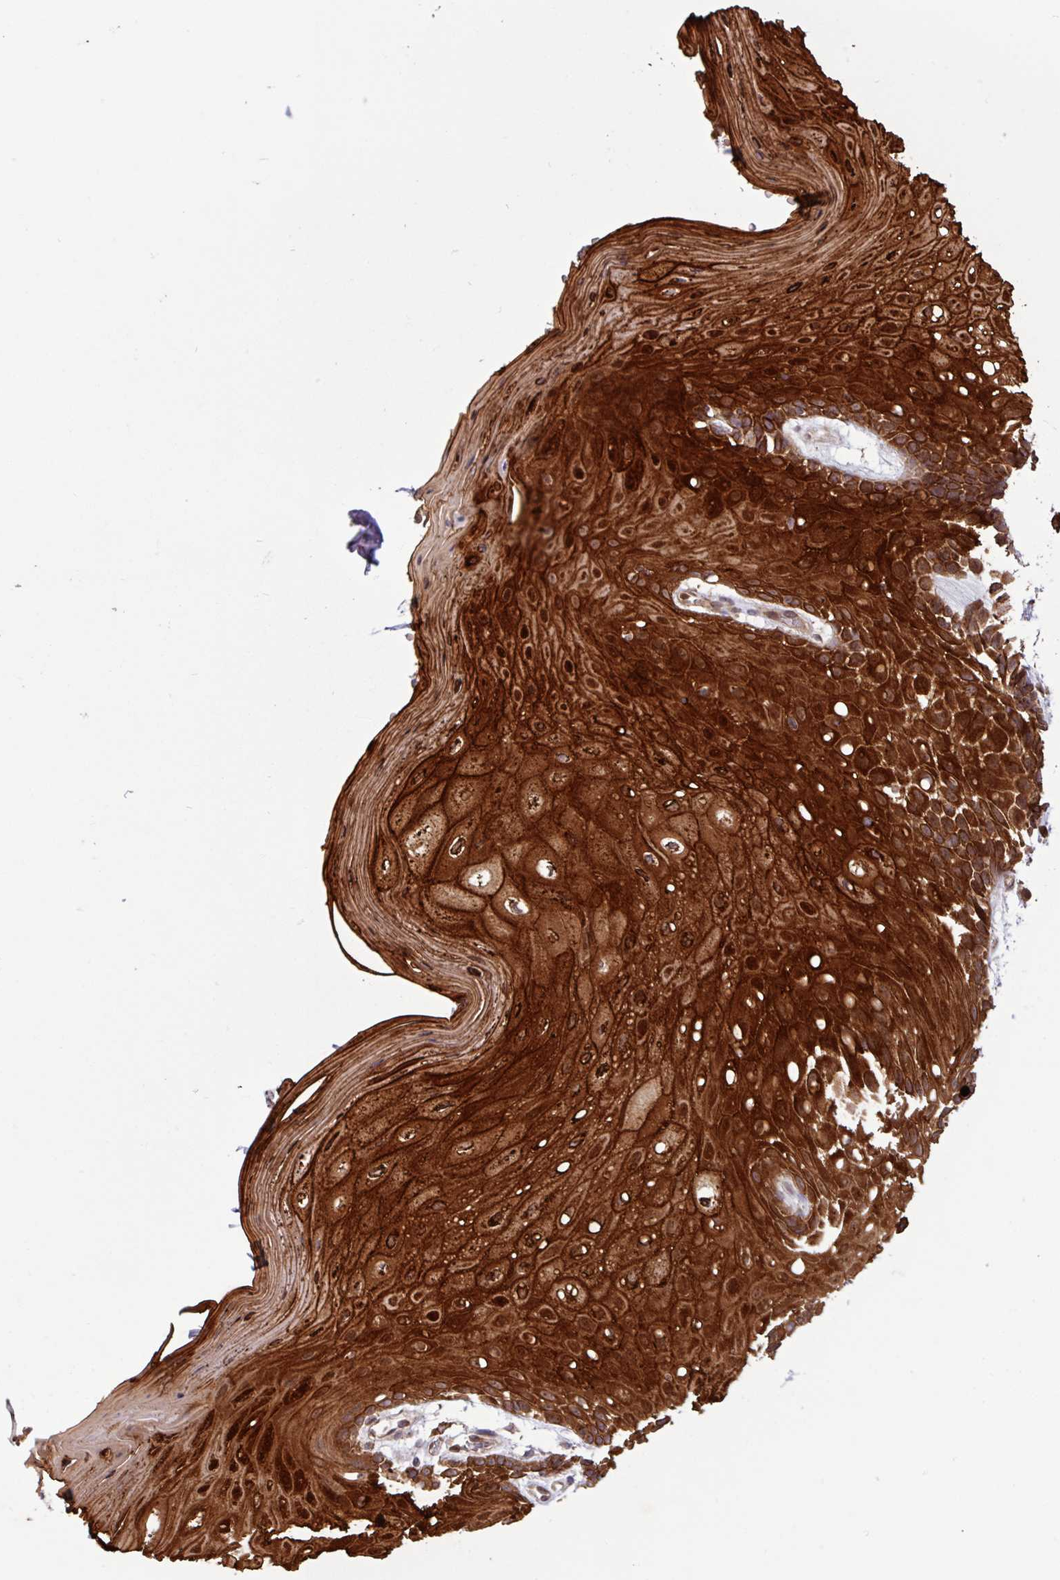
{"staining": {"intensity": "strong", "quantity": ">75%", "location": "cytoplasmic/membranous,nuclear"}, "tissue": "oral mucosa", "cell_type": "Squamous epithelial cells", "image_type": "normal", "snomed": [{"axis": "morphology", "description": "Normal tissue, NOS"}, {"axis": "topography", "description": "Oral tissue"}, {"axis": "topography", "description": "Tounge, NOS"}], "caption": "An image of human oral mucosa stained for a protein demonstrates strong cytoplasmic/membranous,nuclear brown staining in squamous epithelial cells. Nuclei are stained in blue.", "gene": "CNTRL", "patient": {"sex": "female", "age": 59}}